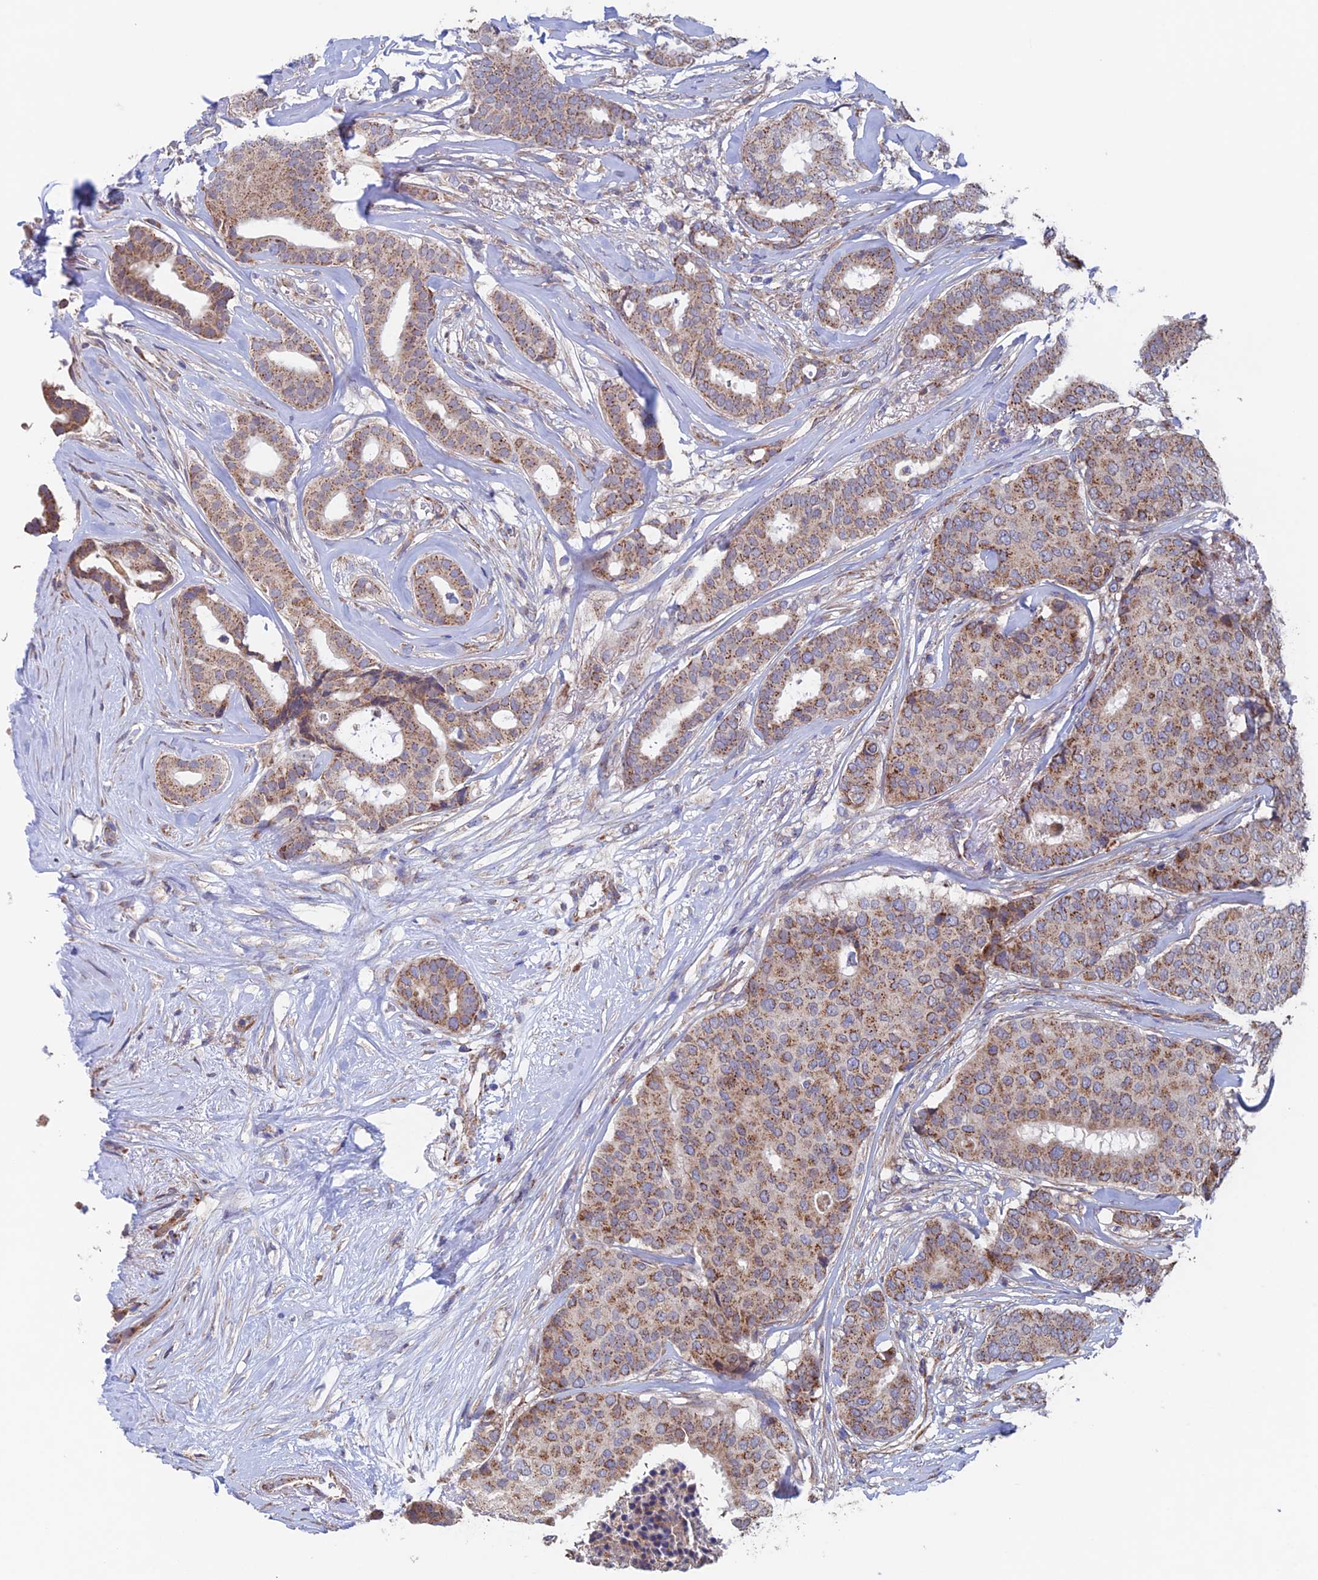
{"staining": {"intensity": "moderate", "quantity": ">75%", "location": "cytoplasmic/membranous"}, "tissue": "breast cancer", "cell_type": "Tumor cells", "image_type": "cancer", "snomed": [{"axis": "morphology", "description": "Duct carcinoma"}, {"axis": "topography", "description": "Breast"}], "caption": "A histopathology image of breast cancer (infiltrating ductal carcinoma) stained for a protein demonstrates moderate cytoplasmic/membranous brown staining in tumor cells.", "gene": "MRPL1", "patient": {"sex": "female", "age": 75}}